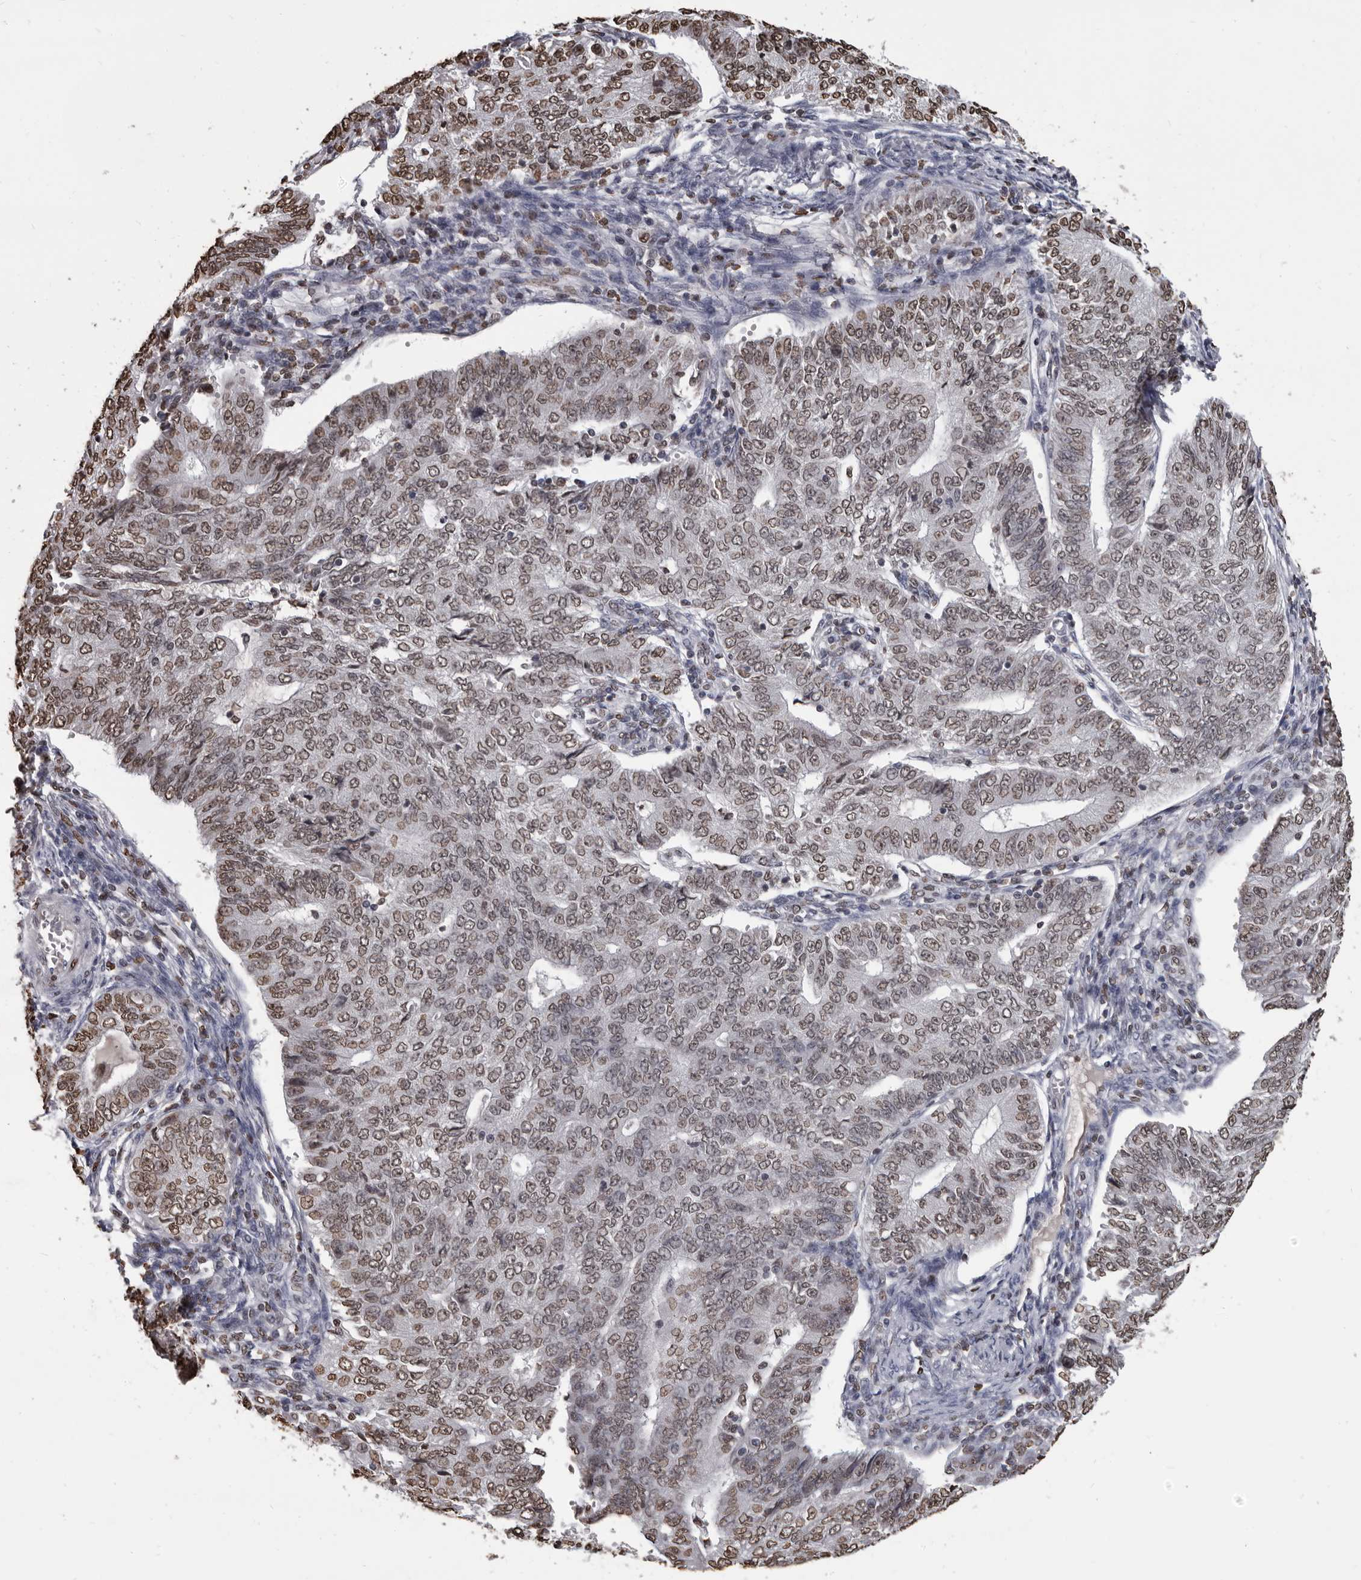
{"staining": {"intensity": "moderate", "quantity": ">75%", "location": "nuclear"}, "tissue": "endometrial cancer", "cell_type": "Tumor cells", "image_type": "cancer", "snomed": [{"axis": "morphology", "description": "Adenocarcinoma, NOS"}, {"axis": "topography", "description": "Endometrium"}], "caption": "Moderate nuclear expression is appreciated in approximately >75% of tumor cells in endometrial cancer (adenocarcinoma).", "gene": "AHR", "patient": {"sex": "female", "age": 32}}